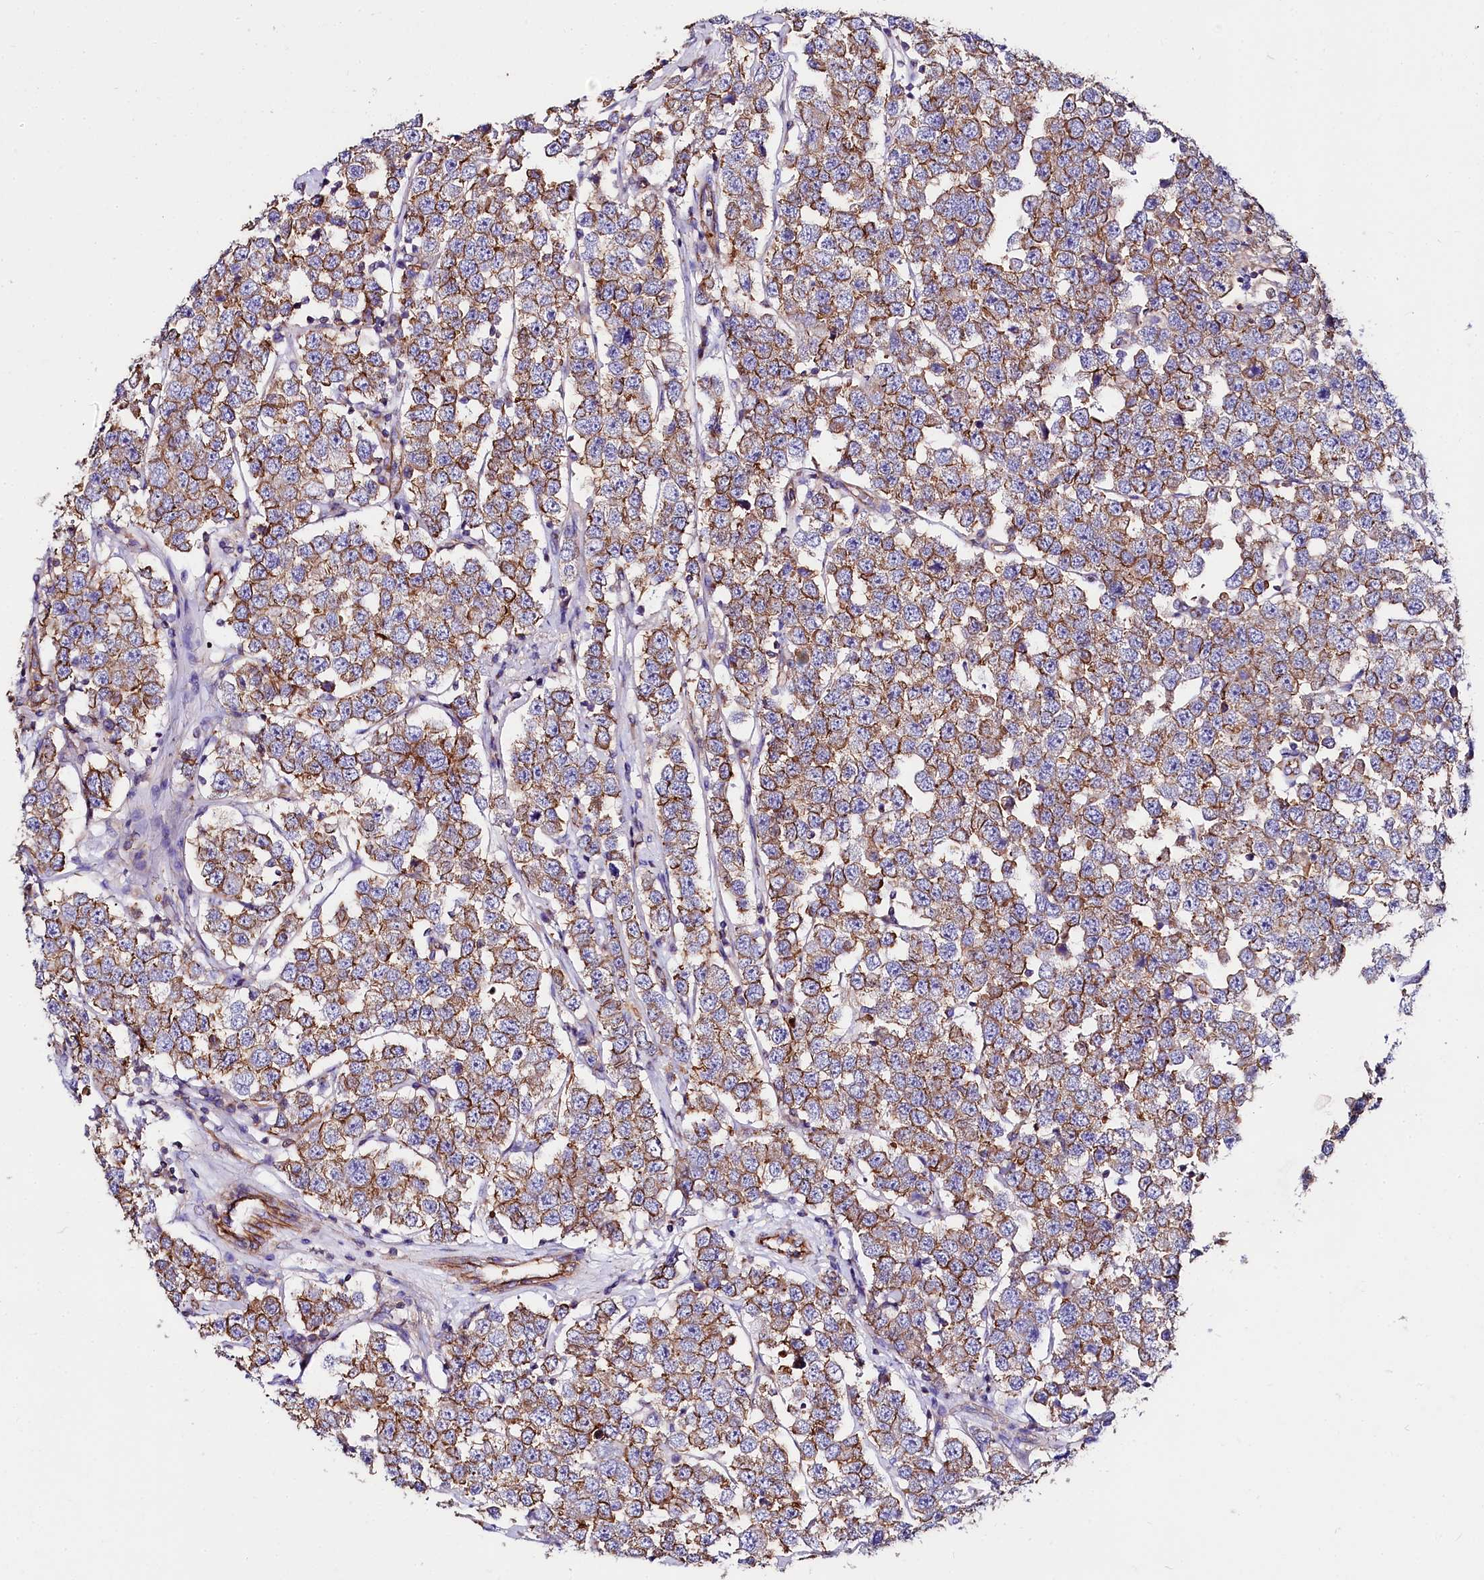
{"staining": {"intensity": "moderate", "quantity": ">75%", "location": "cytoplasmic/membranous"}, "tissue": "testis cancer", "cell_type": "Tumor cells", "image_type": "cancer", "snomed": [{"axis": "morphology", "description": "Seminoma, NOS"}, {"axis": "topography", "description": "Testis"}], "caption": "IHC photomicrograph of neoplastic tissue: testis cancer stained using IHC shows medium levels of moderate protein expression localized specifically in the cytoplasmic/membranous of tumor cells, appearing as a cytoplasmic/membranous brown color.", "gene": "FCHSD2", "patient": {"sex": "male", "age": 28}}